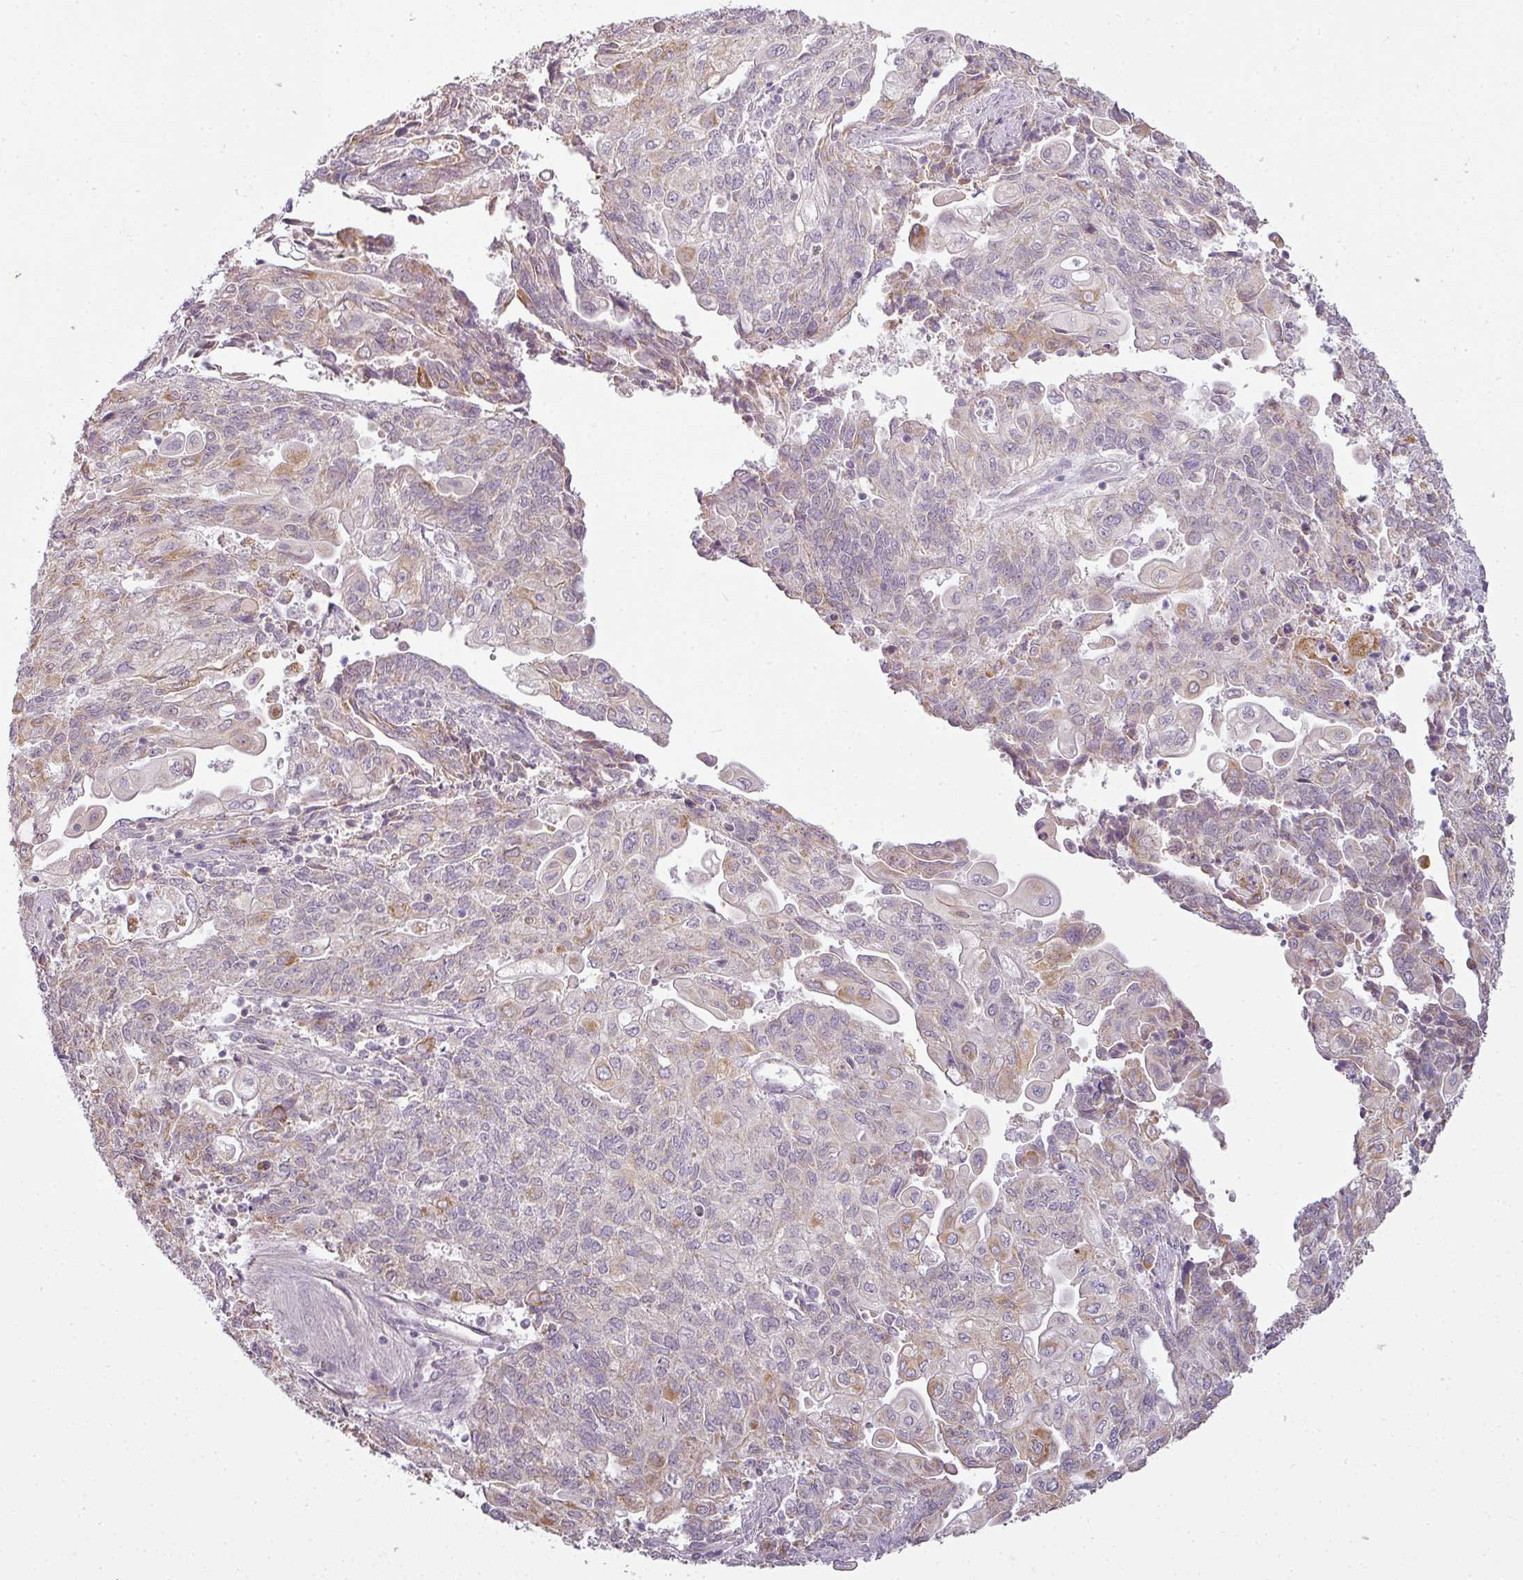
{"staining": {"intensity": "weak", "quantity": "25%-75%", "location": "cytoplasmic/membranous"}, "tissue": "endometrial cancer", "cell_type": "Tumor cells", "image_type": "cancer", "snomed": [{"axis": "morphology", "description": "Adenocarcinoma, NOS"}, {"axis": "topography", "description": "Endometrium"}], "caption": "A brown stain highlights weak cytoplasmic/membranous expression of a protein in human endometrial adenocarcinoma tumor cells.", "gene": "LY75", "patient": {"sex": "female", "age": 54}}